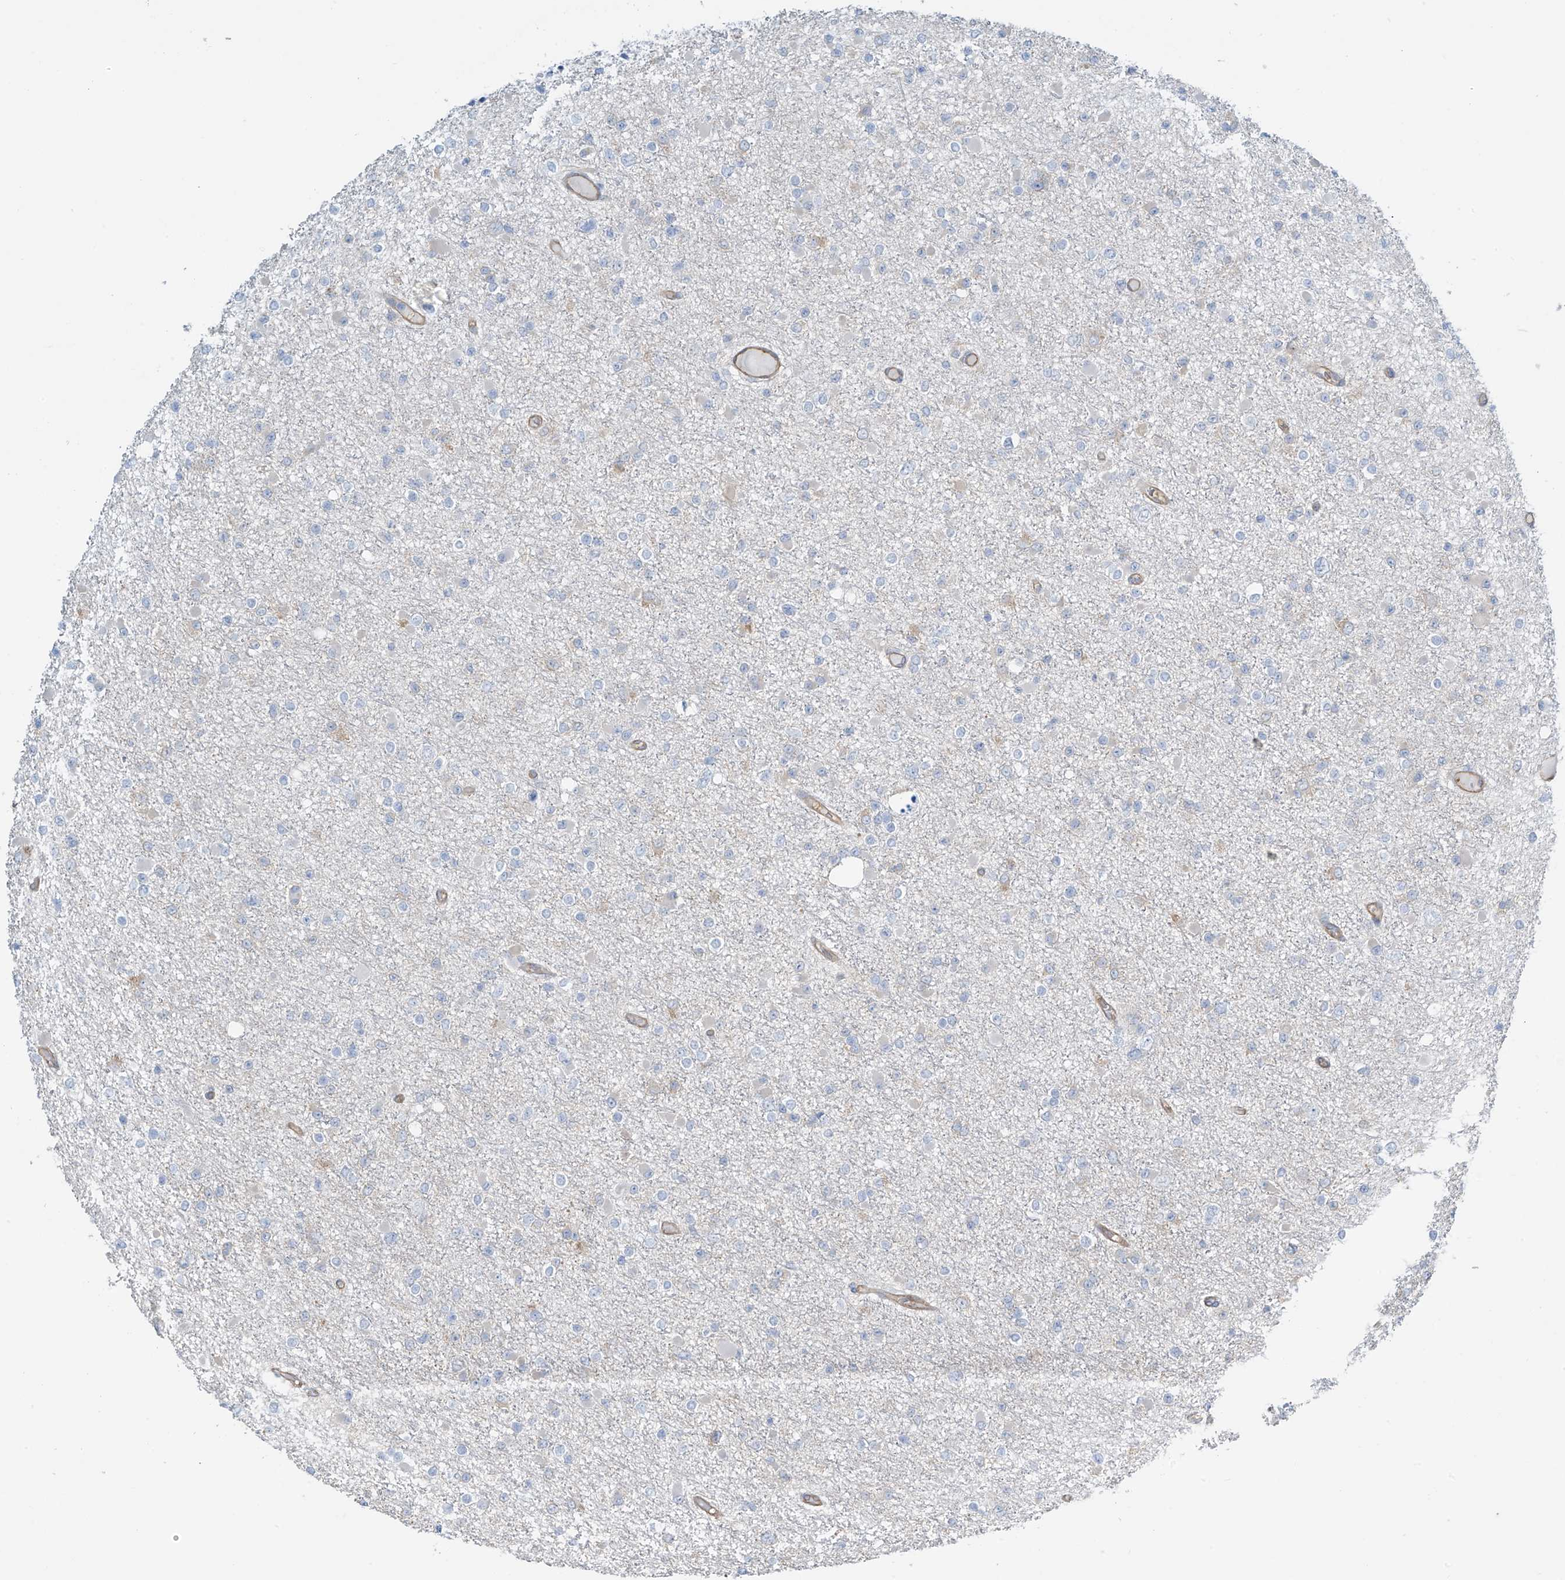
{"staining": {"intensity": "negative", "quantity": "none", "location": "none"}, "tissue": "glioma", "cell_type": "Tumor cells", "image_type": "cancer", "snomed": [{"axis": "morphology", "description": "Glioma, malignant, Low grade"}, {"axis": "topography", "description": "Brain"}], "caption": "Tumor cells show no significant expression in glioma.", "gene": "ZNF846", "patient": {"sex": "female", "age": 22}}